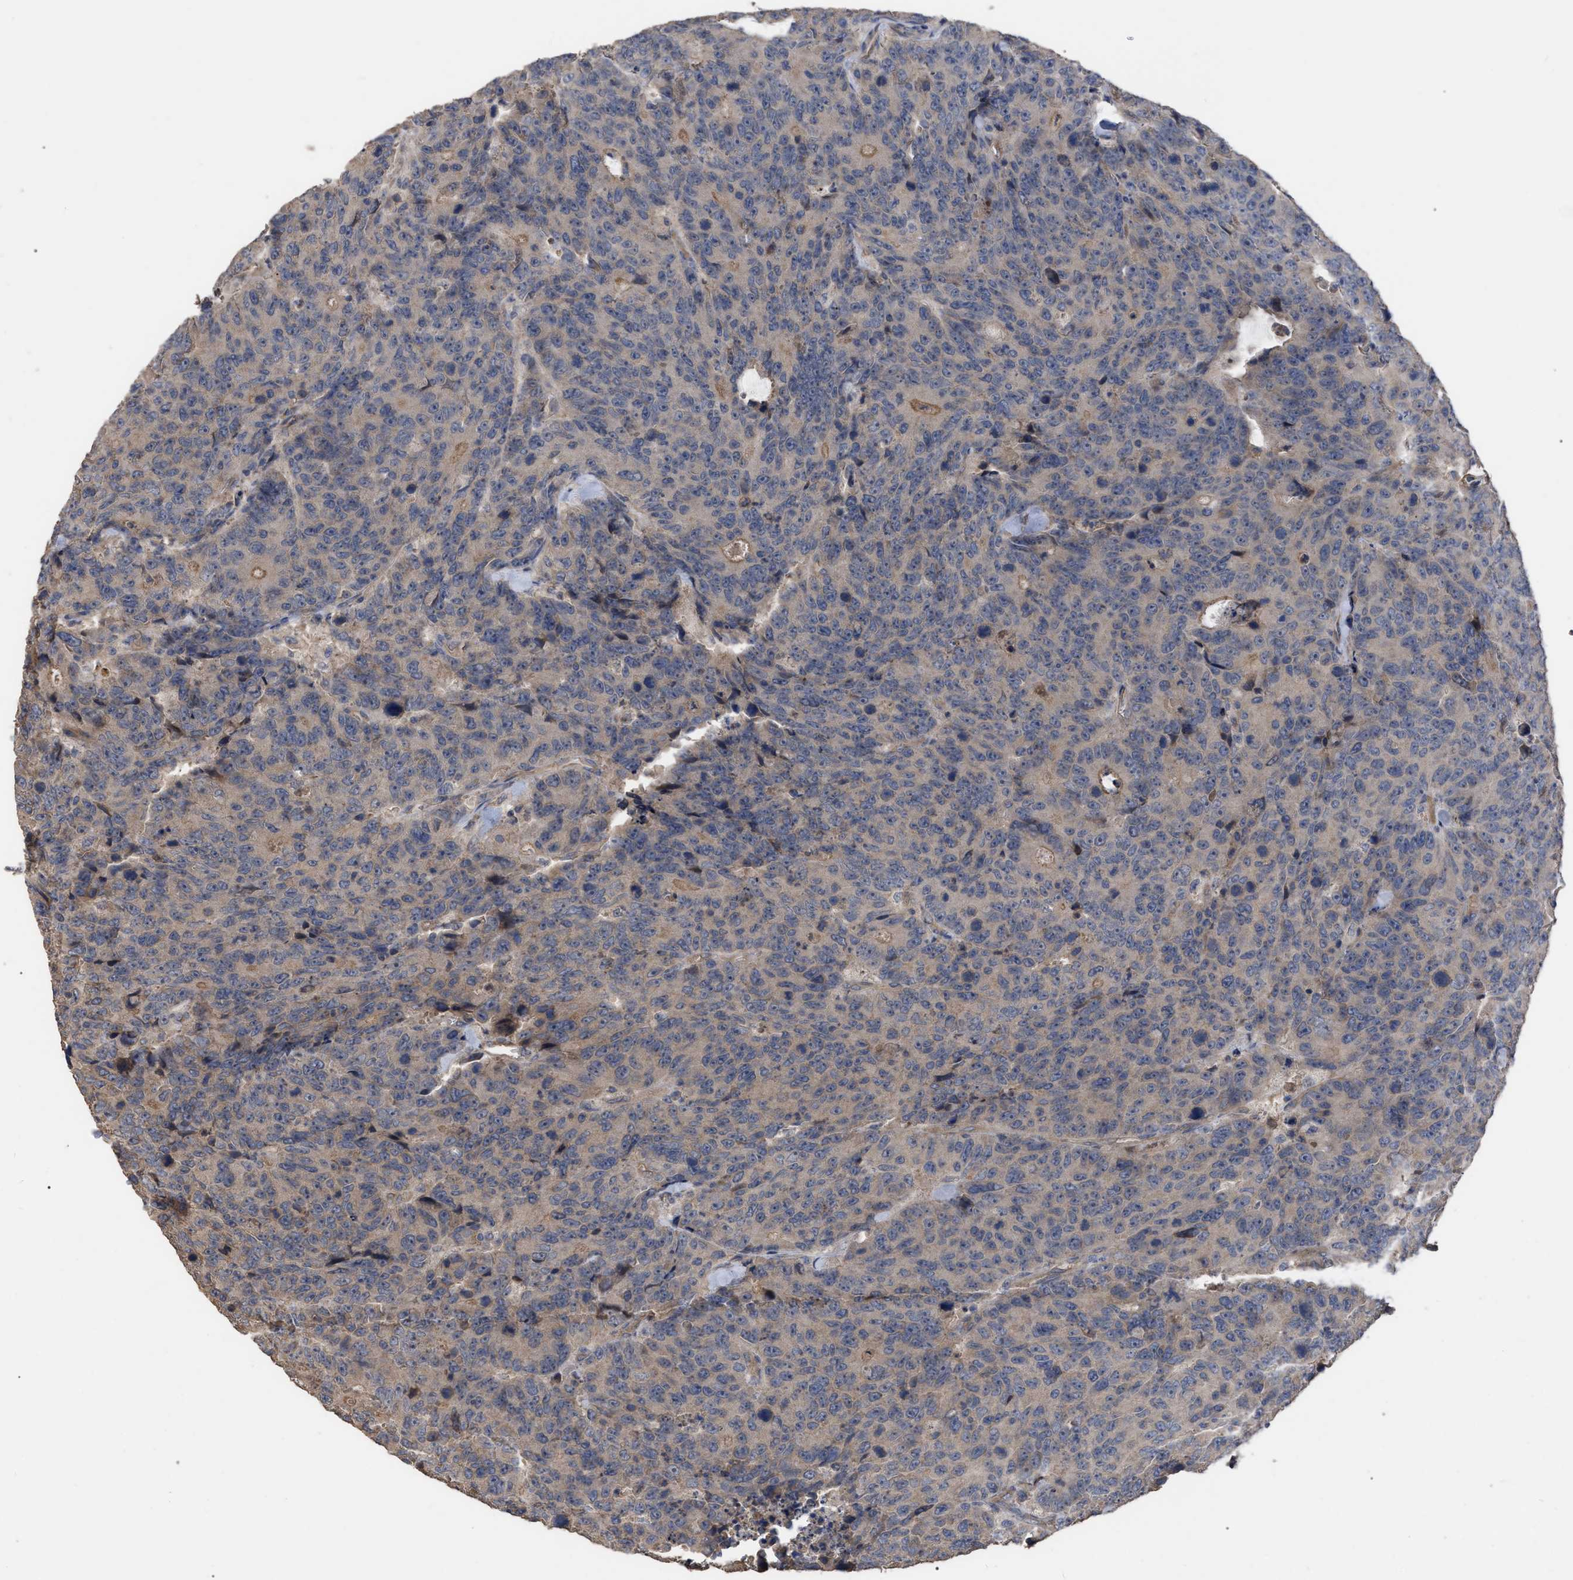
{"staining": {"intensity": "weak", "quantity": "25%-75%", "location": "cytoplasmic/membranous"}, "tissue": "colorectal cancer", "cell_type": "Tumor cells", "image_type": "cancer", "snomed": [{"axis": "morphology", "description": "Adenocarcinoma, NOS"}, {"axis": "topography", "description": "Colon"}], "caption": "Colorectal adenocarcinoma stained with a brown dye displays weak cytoplasmic/membranous positive staining in about 25%-75% of tumor cells.", "gene": "BTN2A1", "patient": {"sex": "female", "age": 86}}